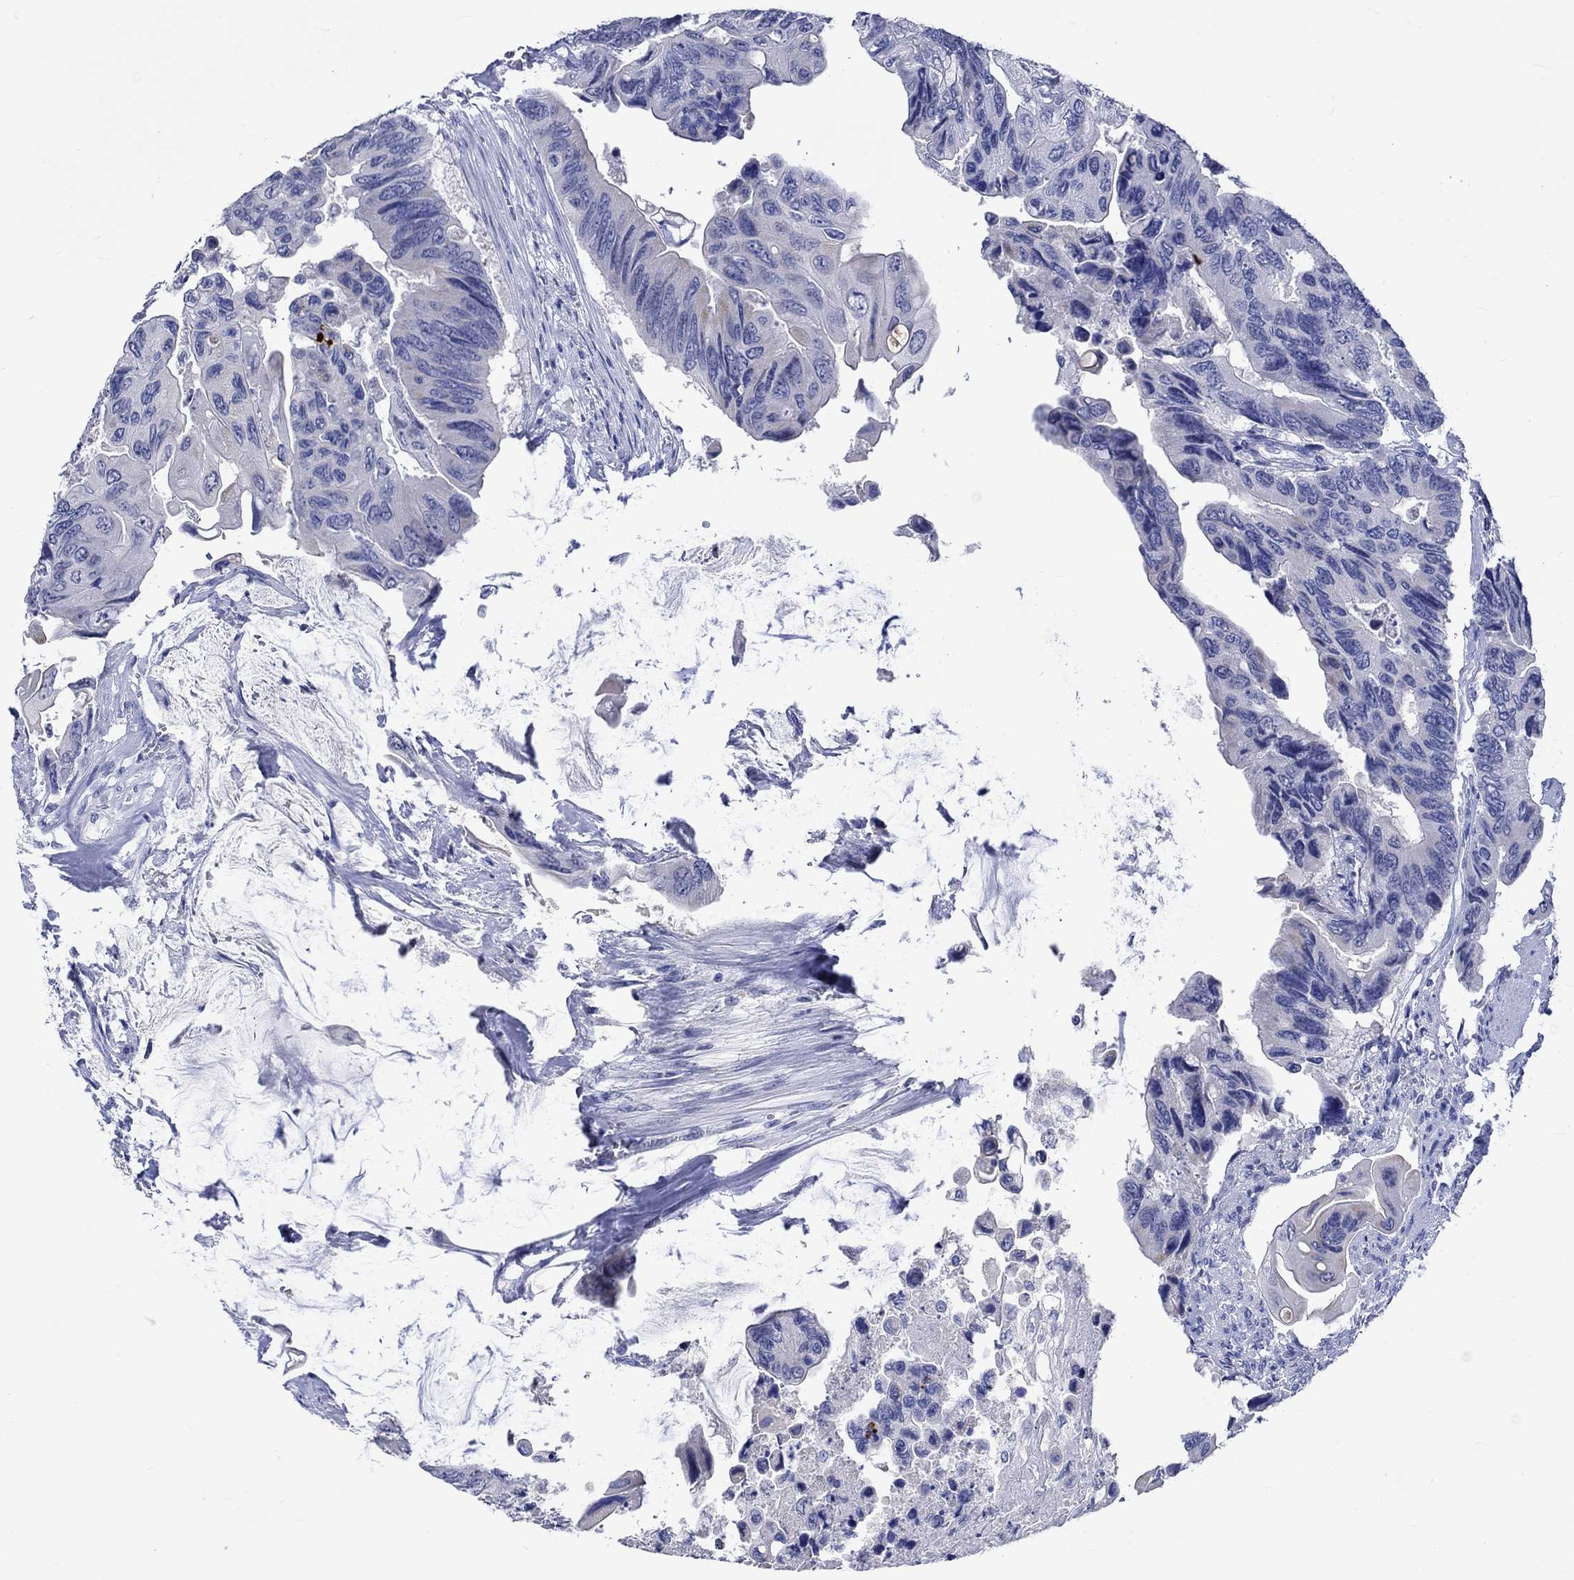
{"staining": {"intensity": "negative", "quantity": "none", "location": "none"}, "tissue": "colorectal cancer", "cell_type": "Tumor cells", "image_type": "cancer", "snomed": [{"axis": "morphology", "description": "Adenocarcinoma, NOS"}, {"axis": "topography", "description": "Rectum"}], "caption": "Photomicrograph shows no protein expression in tumor cells of colorectal cancer tissue. (Brightfield microscopy of DAB (3,3'-diaminobenzidine) IHC at high magnification).", "gene": "KLHL35", "patient": {"sex": "male", "age": 63}}